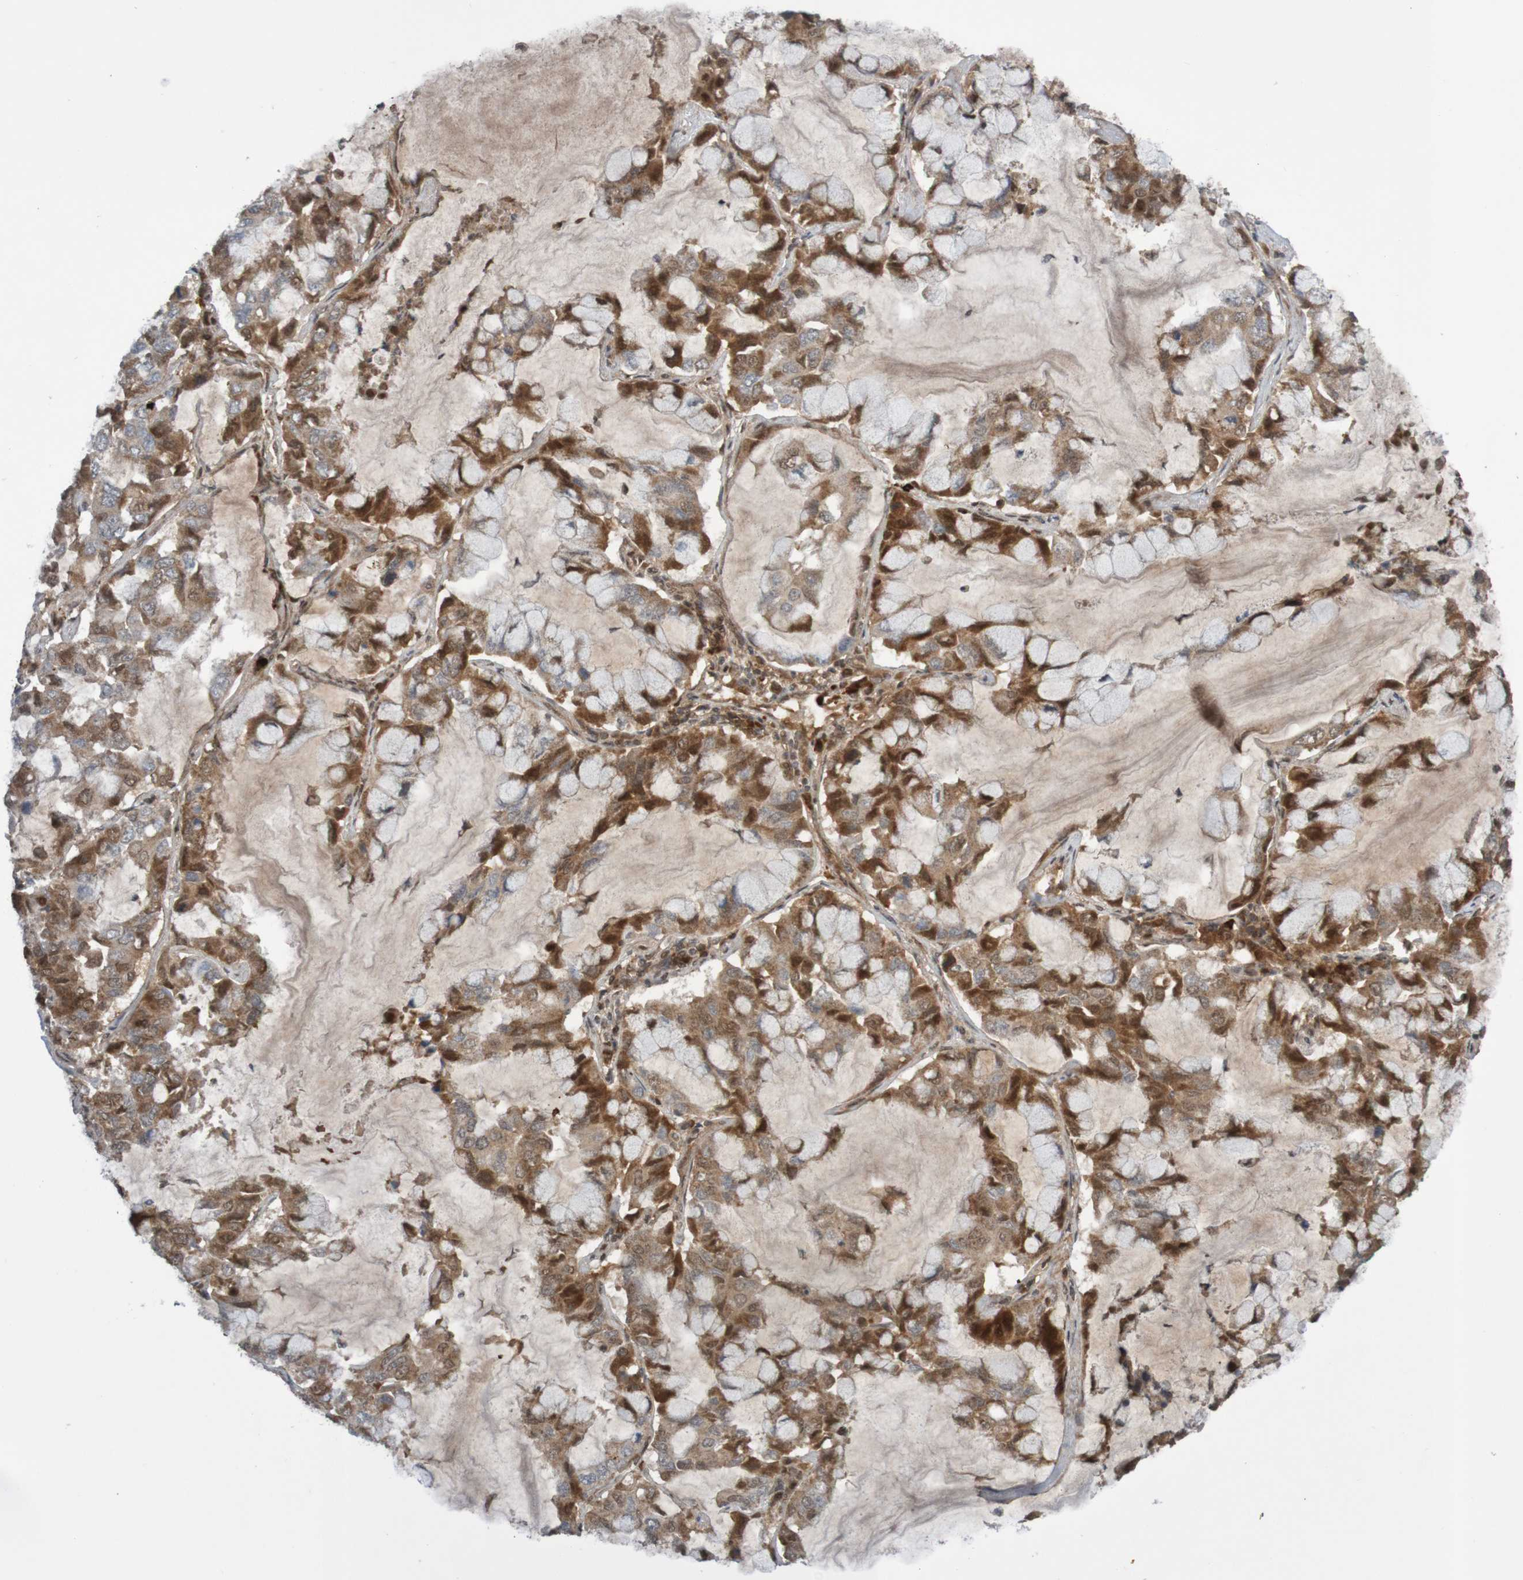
{"staining": {"intensity": "strong", "quantity": ">75%", "location": "cytoplasmic/membranous"}, "tissue": "lung cancer", "cell_type": "Tumor cells", "image_type": "cancer", "snomed": [{"axis": "morphology", "description": "Adenocarcinoma, NOS"}, {"axis": "topography", "description": "Lung"}], "caption": "Protein expression analysis of adenocarcinoma (lung) exhibits strong cytoplasmic/membranous positivity in about >75% of tumor cells. (DAB = brown stain, brightfield microscopy at high magnification).", "gene": "ITLN1", "patient": {"sex": "male", "age": 64}}